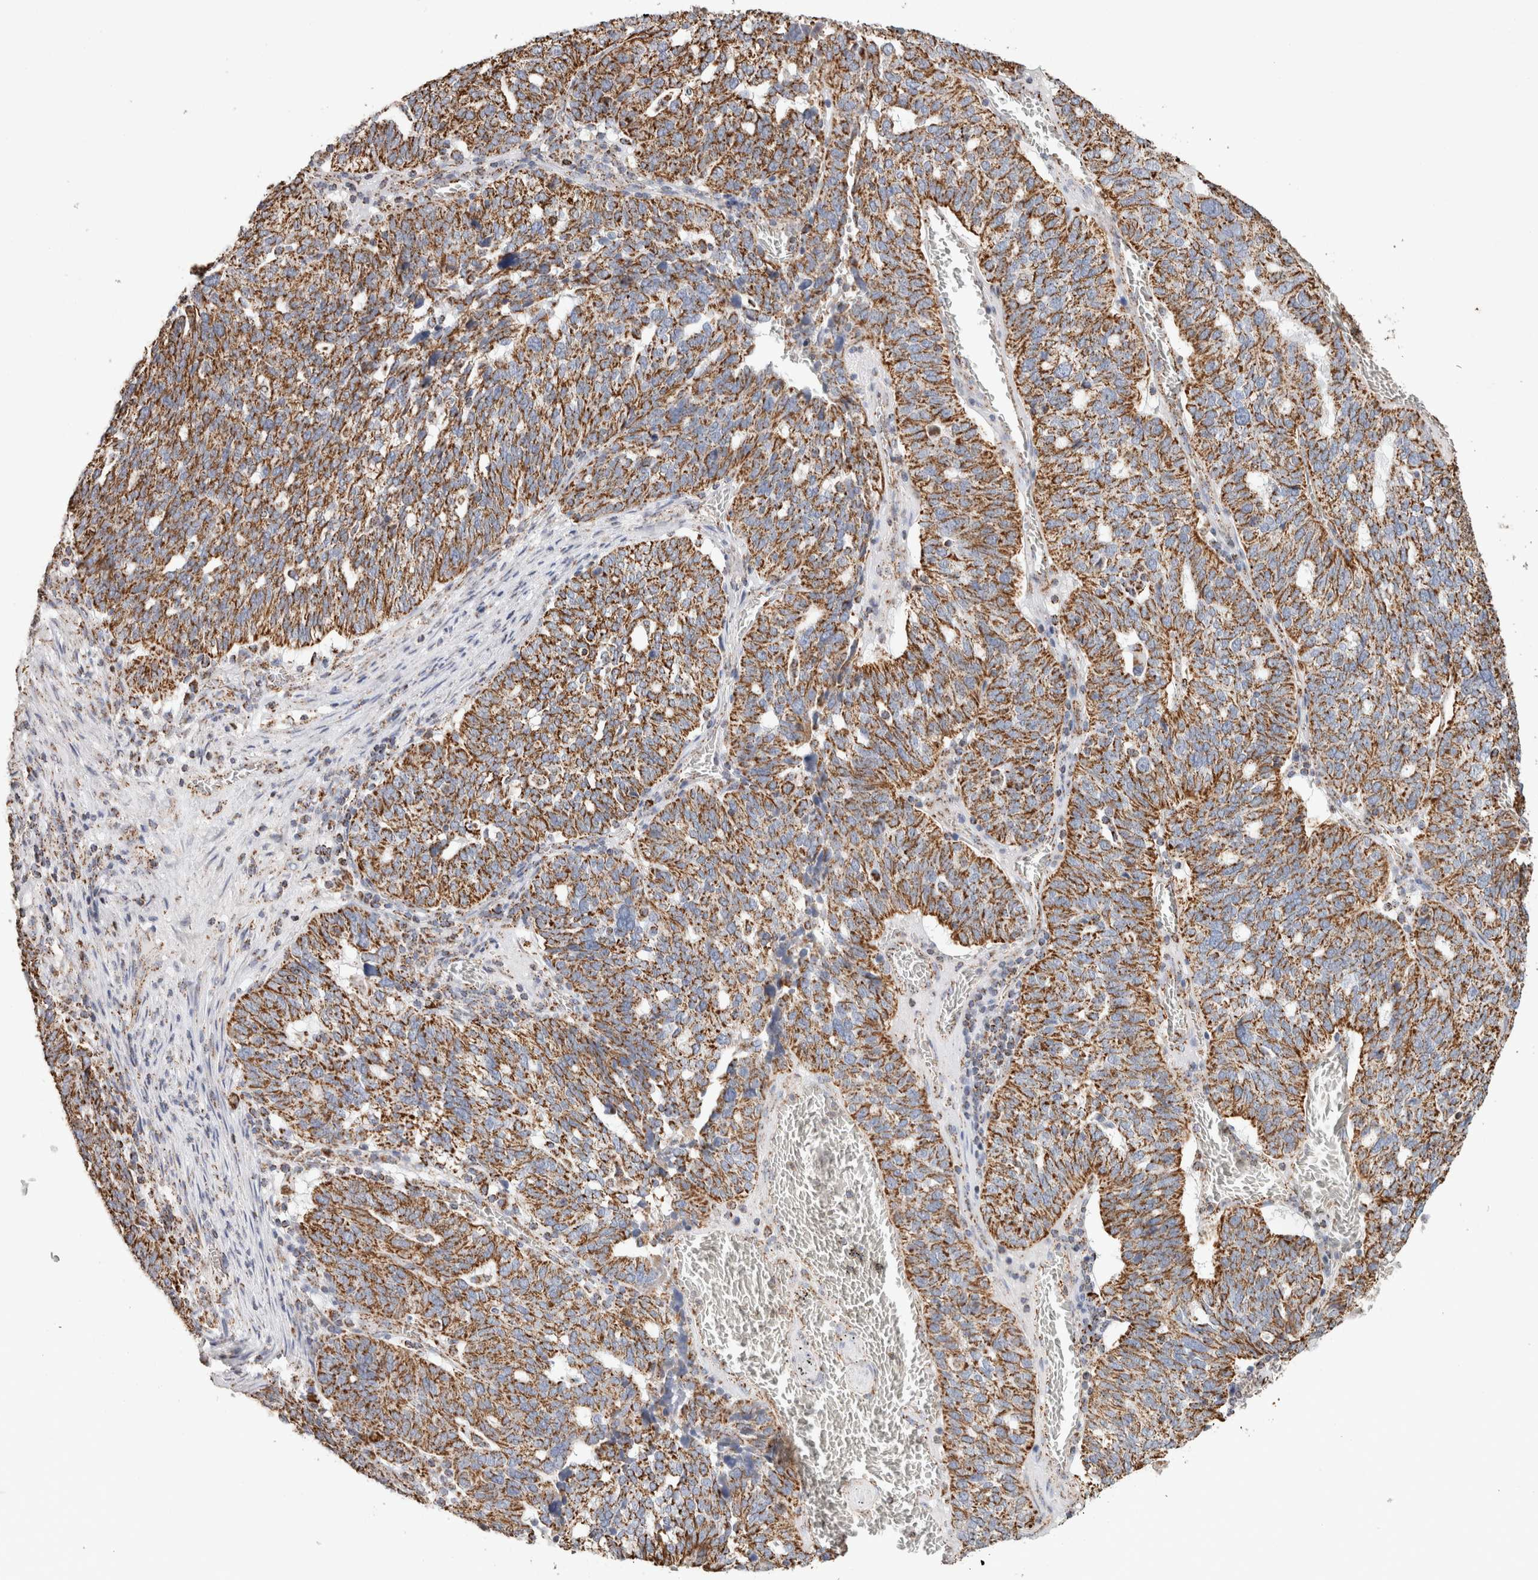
{"staining": {"intensity": "moderate", "quantity": ">75%", "location": "cytoplasmic/membranous"}, "tissue": "ovarian cancer", "cell_type": "Tumor cells", "image_type": "cancer", "snomed": [{"axis": "morphology", "description": "Cystadenocarcinoma, serous, NOS"}, {"axis": "topography", "description": "Ovary"}], "caption": "Ovarian cancer (serous cystadenocarcinoma) stained for a protein exhibits moderate cytoplasmic/membranous positivity in tumor cells.", "gene": "C1QBP", "patient": {"sex": "female", "age": 59}}